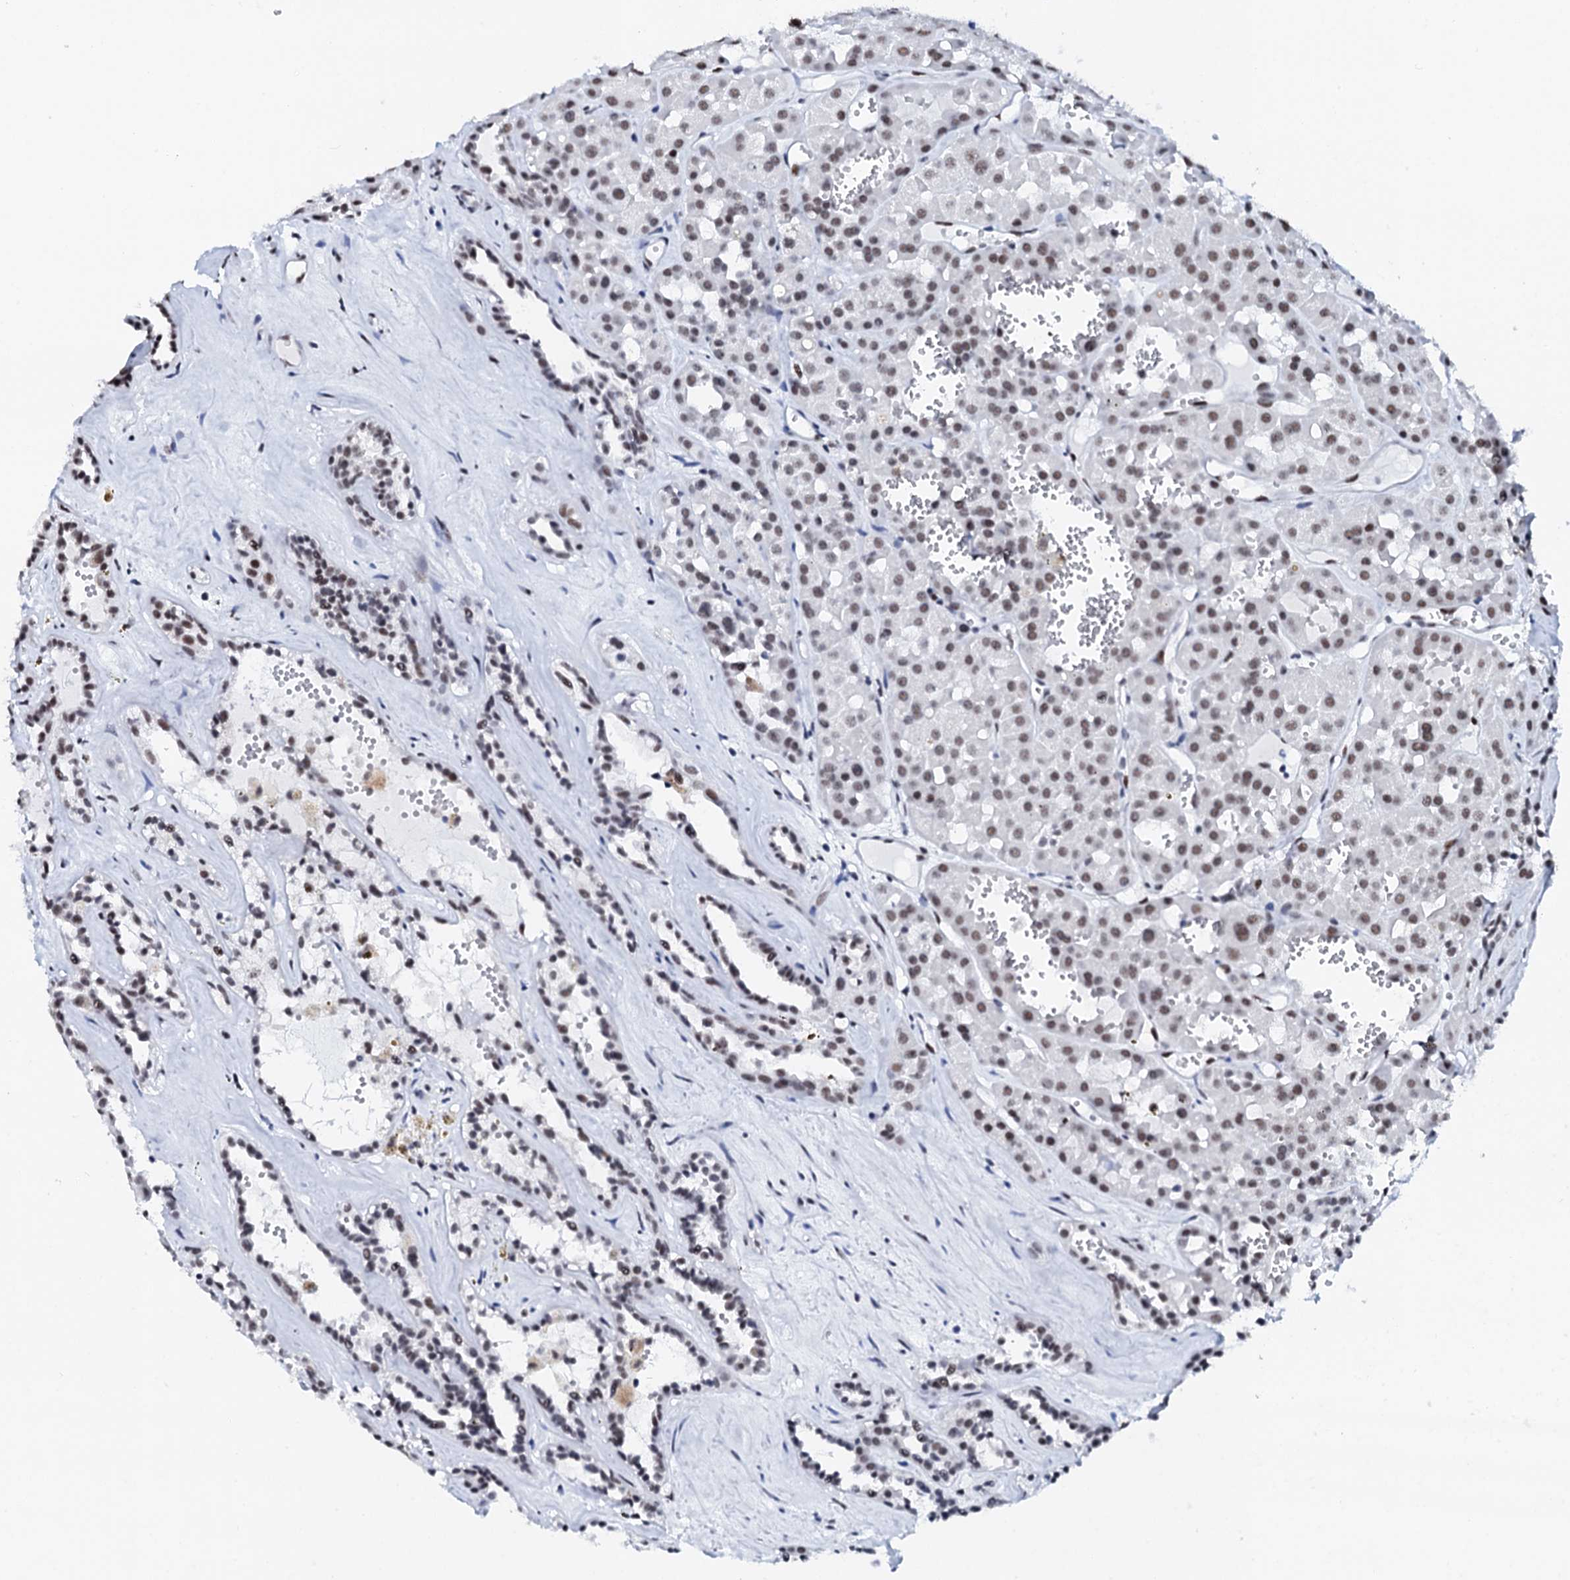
{"staining": {"intensity": "moderate", "quantity": ">75%", "location": "nuclear"}, "tissue": "renal cancer", "cell_type": "Tumor cells", "image_type": "cancer", "snomed": [{"axis": "morphology", "description": "Carcinoma, NOS"}, {"axis": "topography", "description": "Kidney"}], "caption": "Carcinoma (renal) stained with a brown dye demonstrates moderate nuclear positive staining in about >75% of tumor cells.", "gene": "NKAPD1", "patient": {"sex": "female", "age": 75}}